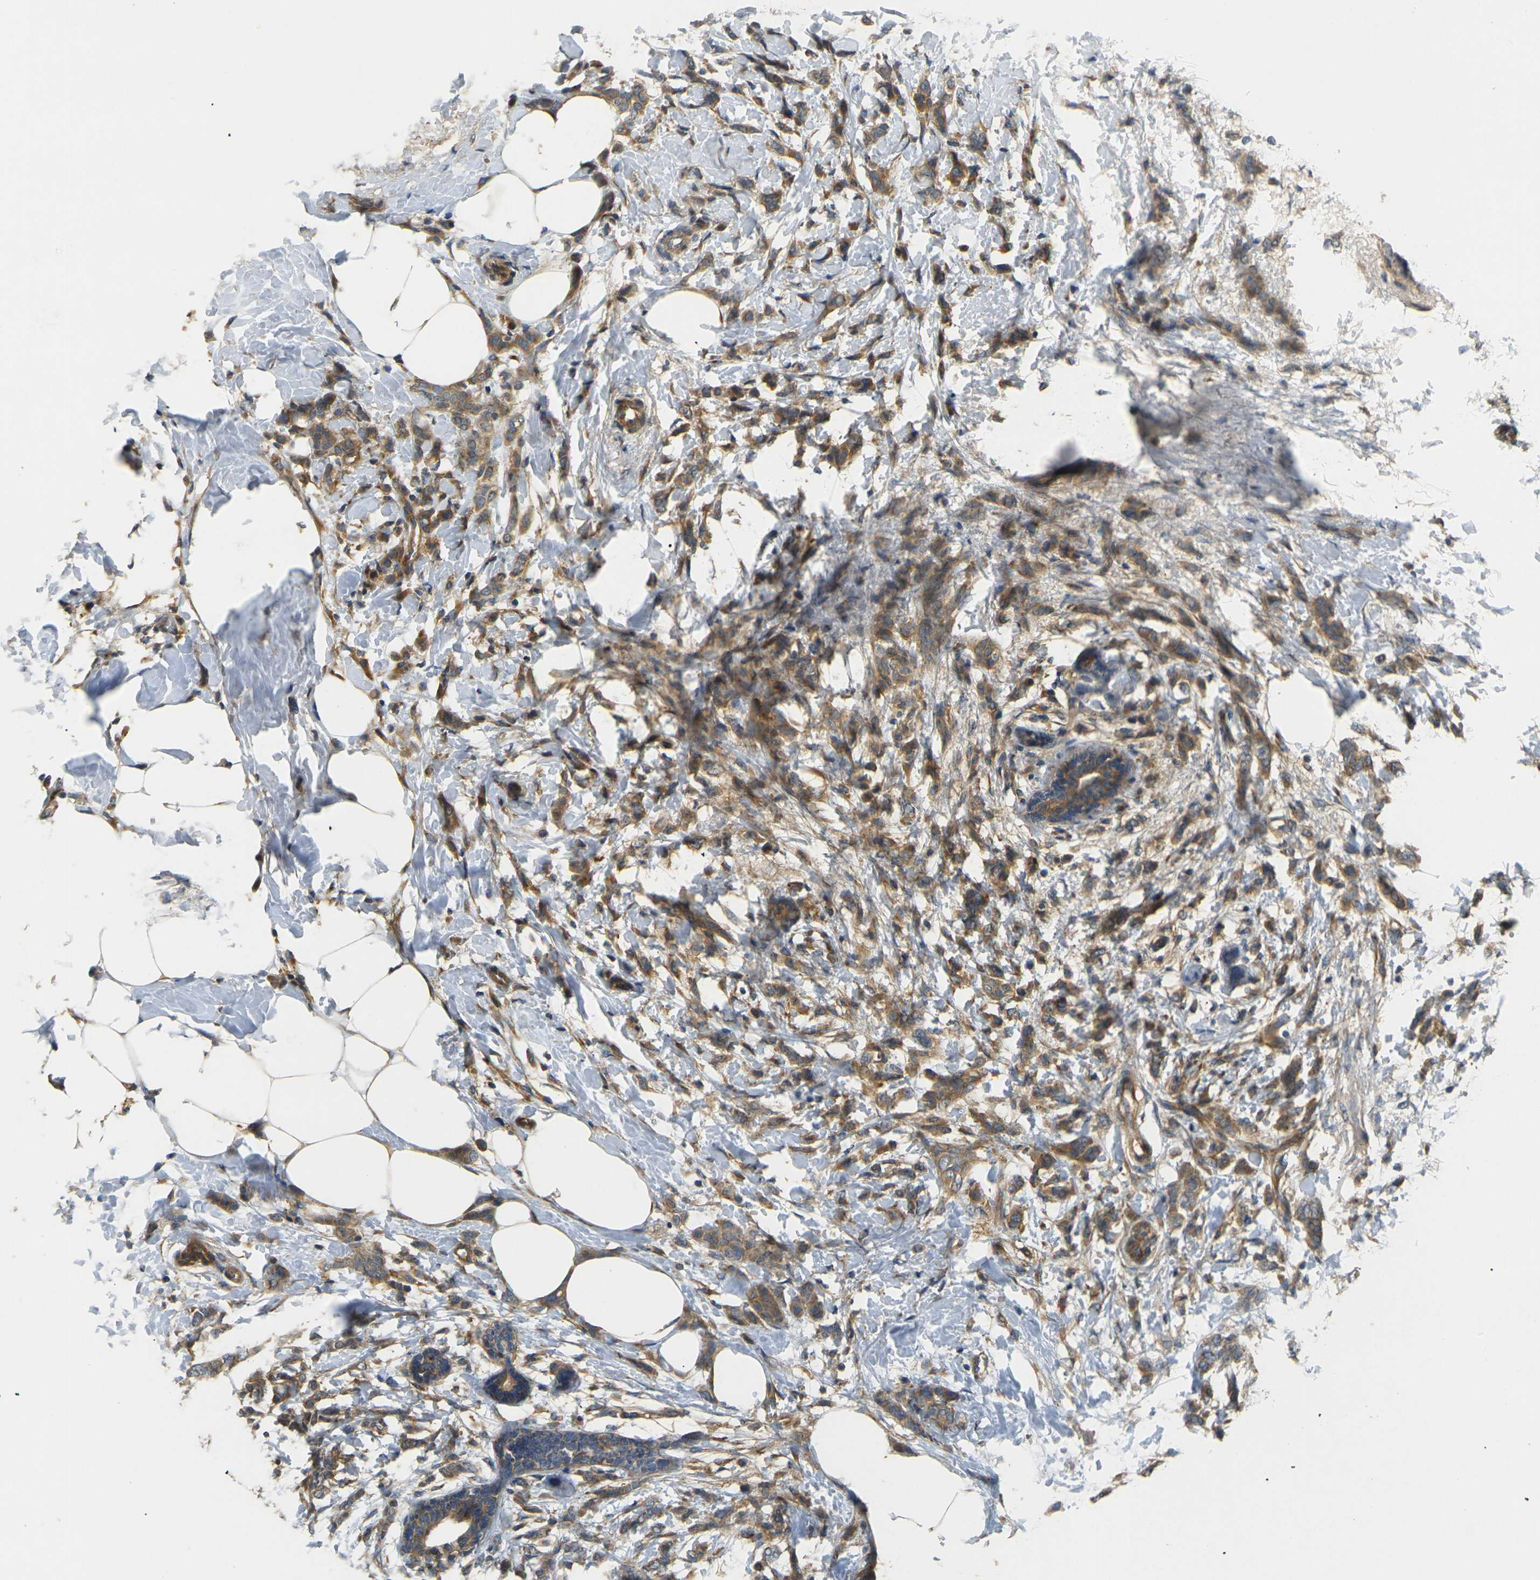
{"staining": {"intensity": "moderate", "quantity": ">75%", "location": "cytoplasmic/membranous"}, "tissue": "breast cancer", "cell_type": "Tumor cells", "image_type": "cancer", "snomed": [{"axis": "morphology", "description": "Lobular carcinoma, in situ"}, {"axis": "morphology", "description": "Lobular carcinoma"}, {"axis": "topography", "description": "Breast"}], "caption": "Moderate cytoplasmic/membranous protein staining is seen in approximately >75% of tumor cells in breast cancer. Immunohistochemistry (ihc) stains the protein in brown and the nuclei are stained blue.", "gene": "LRCH3", "patient": {"sex": "female", "age": 41}}